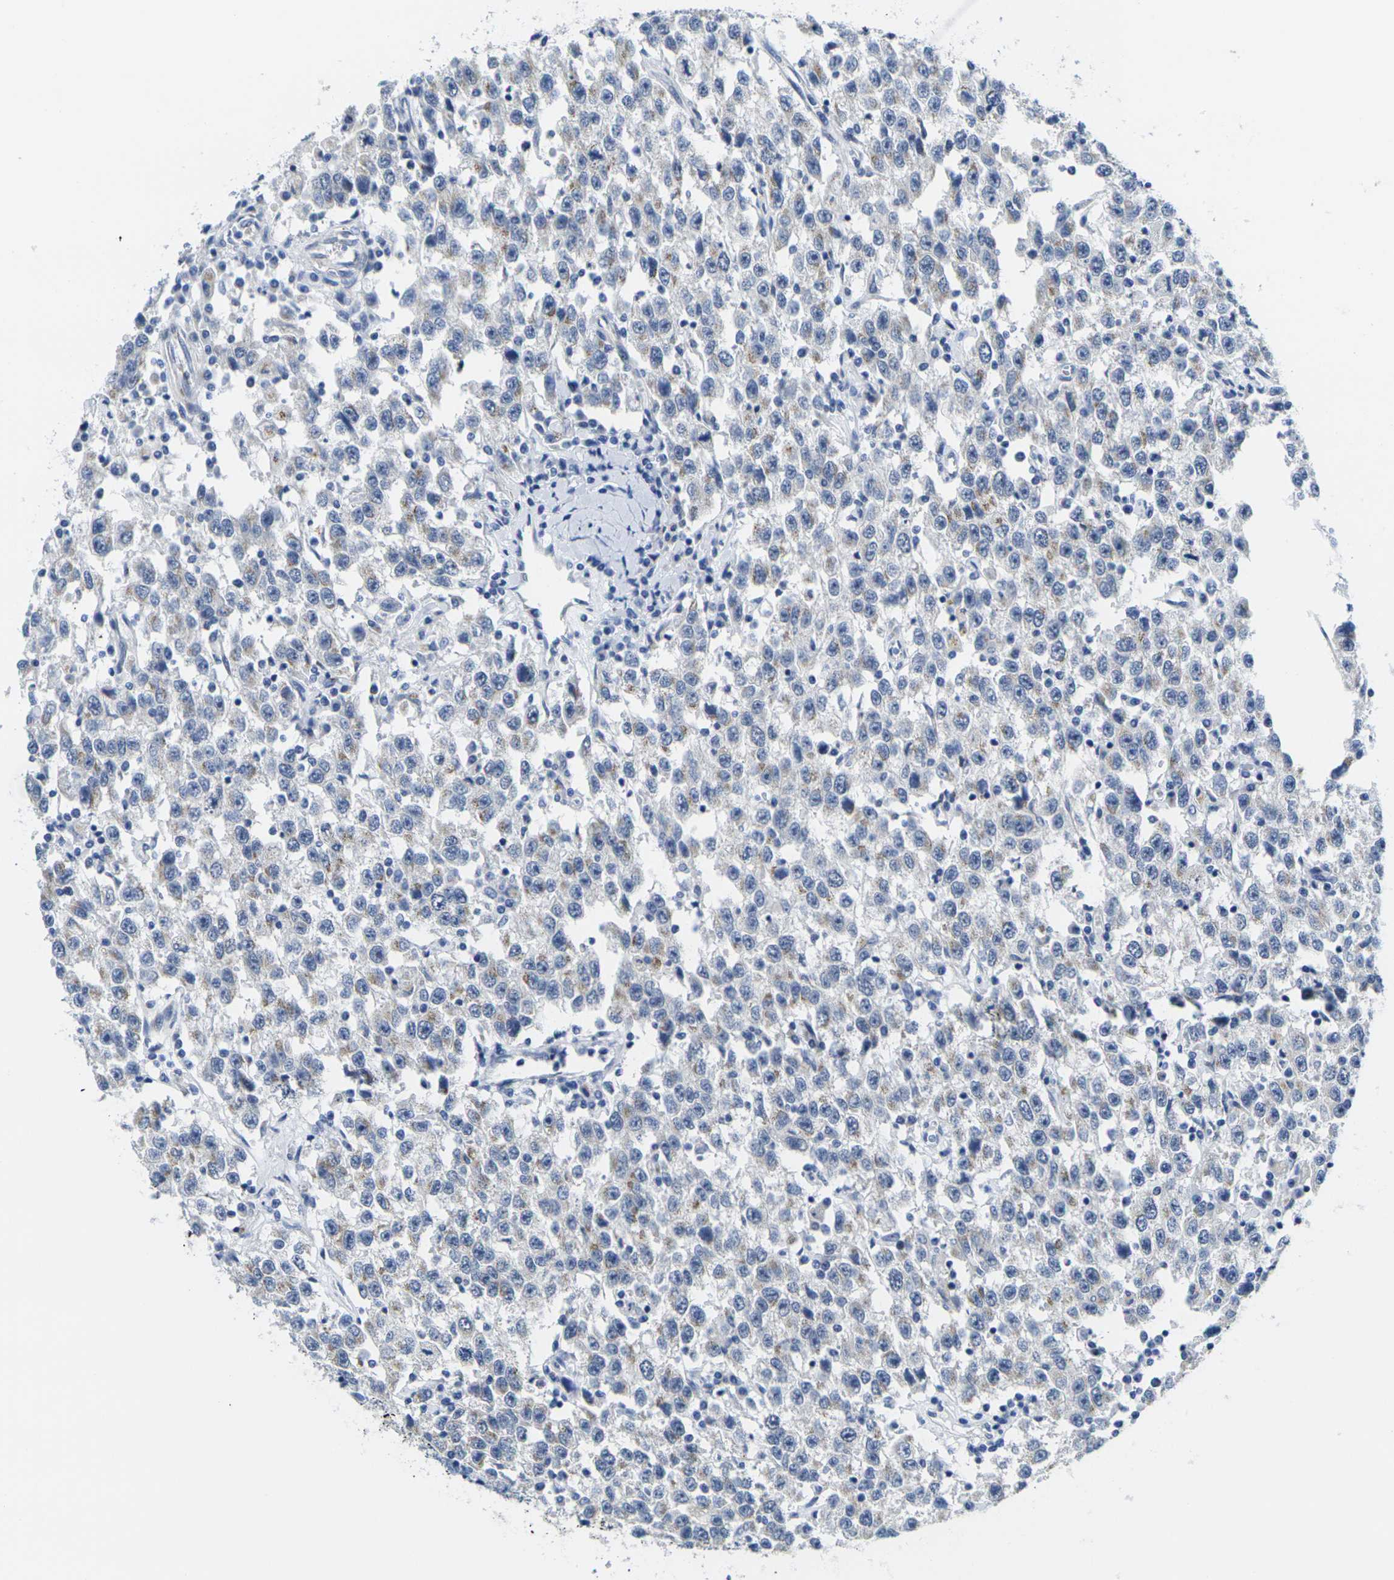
{"staining": {"intensity": "weak", "quantity": "25%-75%", "location": "cytoplasmic/membranous"}, "tissue": "testis cancer", "cell_type": "Tumor cells", "image_type": "cancer", "snomed": [{"axis": "morphology", "description": "Seminoma, NOS"}, {"axis": "topography", "description": "Testis"}], "caption": "Immunohistochemistry of testis cancer displays low levels of weak cytoplasmic/membranous positivity in approximately 25%-75% of tumor cells.", "gene": "CRK", "patient": {"sex": "male", "age": 41}}